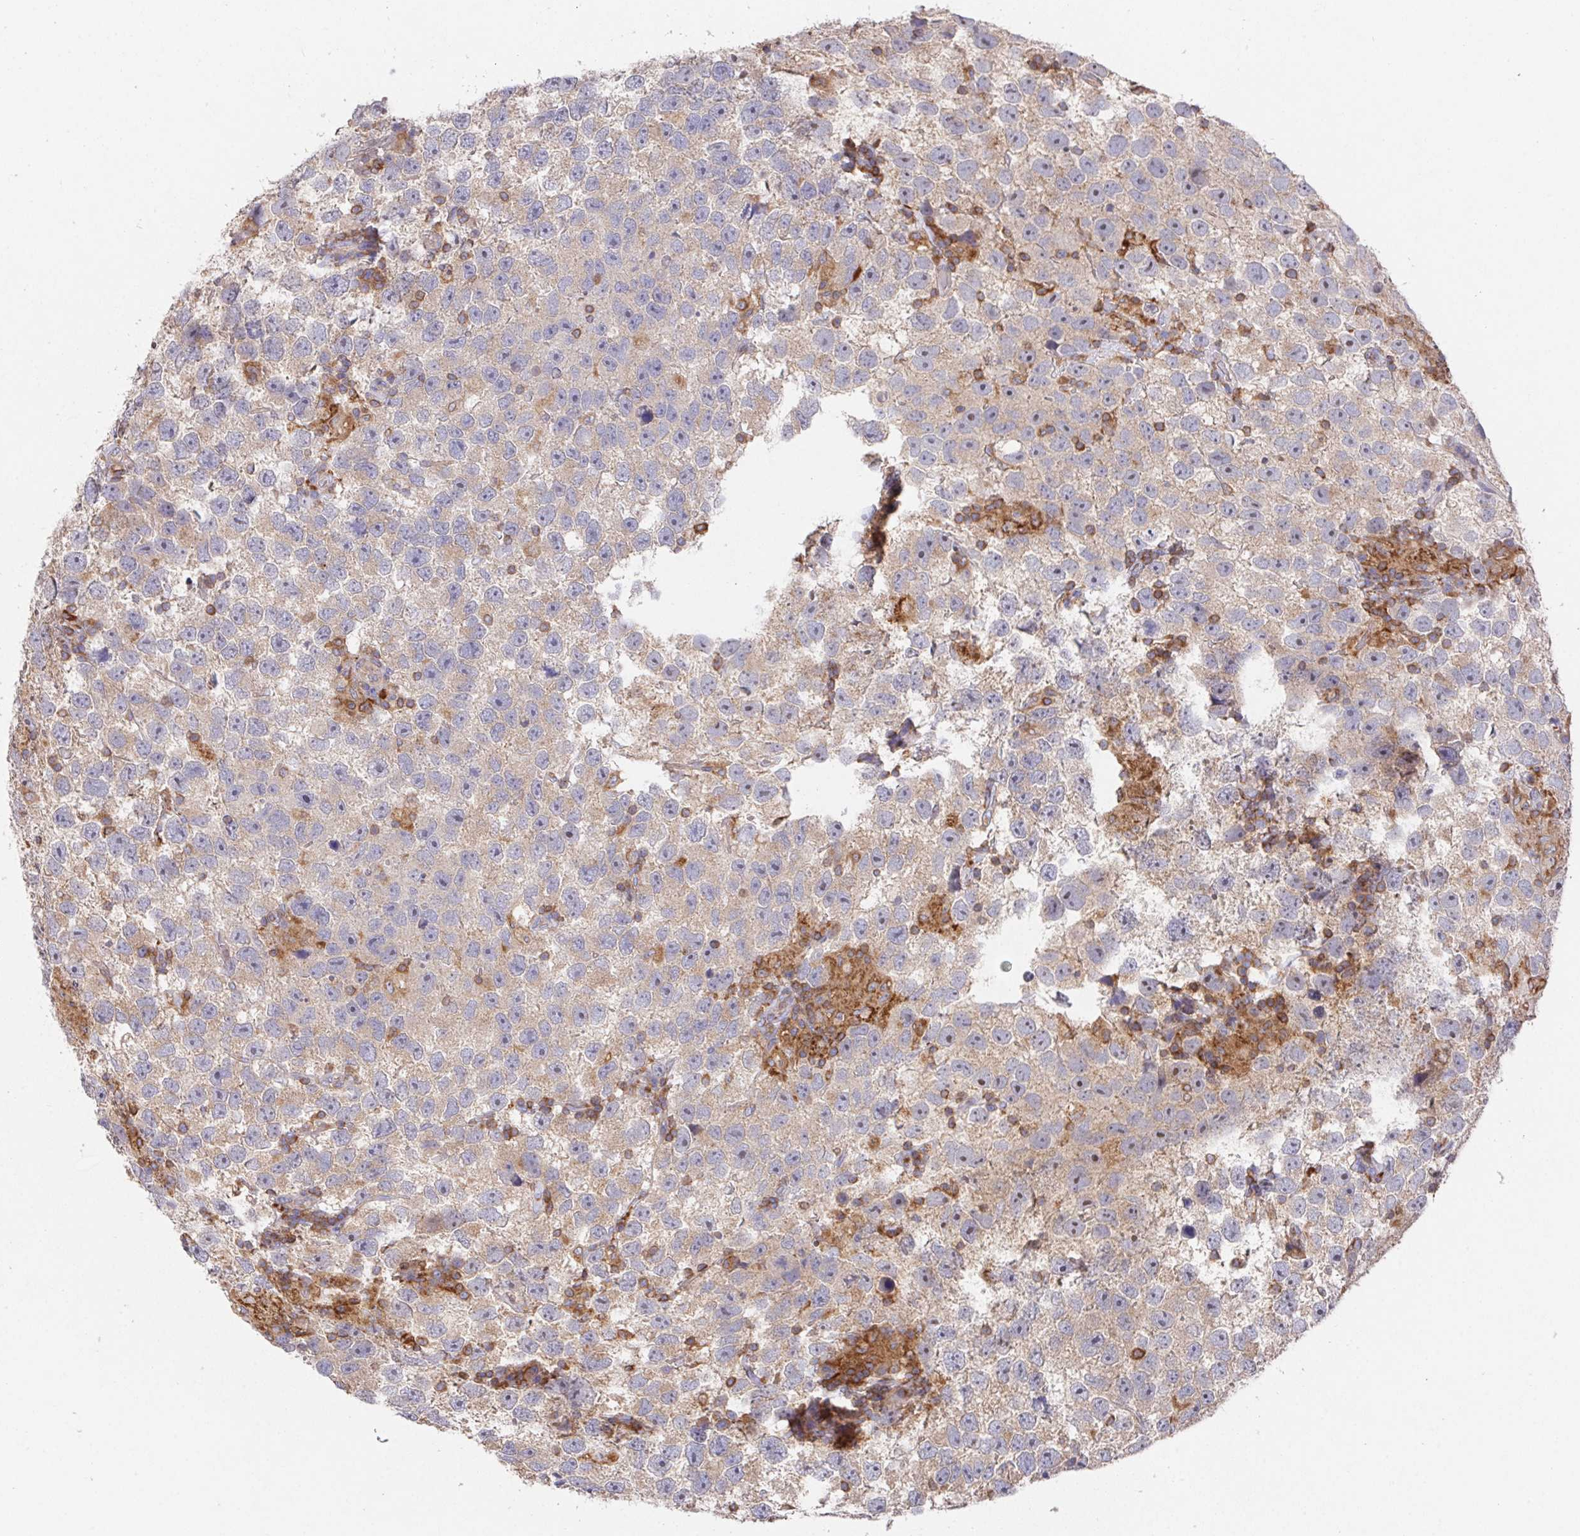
{"staining": {"intensity": "weak", "quantity": "25%-75%", "location": "cytoplasmic/membranous"}, "tissue": "testis cancer", "cell_type": "Tumor cells", "image_type": "cancer", "snomed": [{"axis": "morphology", "description": "Seminoma, NOS"}, {"axis": "topography", "description": "Testis"}], "caption": "Tumor cells exhibit low levels of weak cytoplasmic/membranous positivity in about 25%-75% of cells in human testis cancer. (Stains: DAB in brown, nuclei in blue, Microscopy: brightfield microscopy at high magnification).", "gene": "FAM241A", "patient": {"sex": "male", "age": 26}}